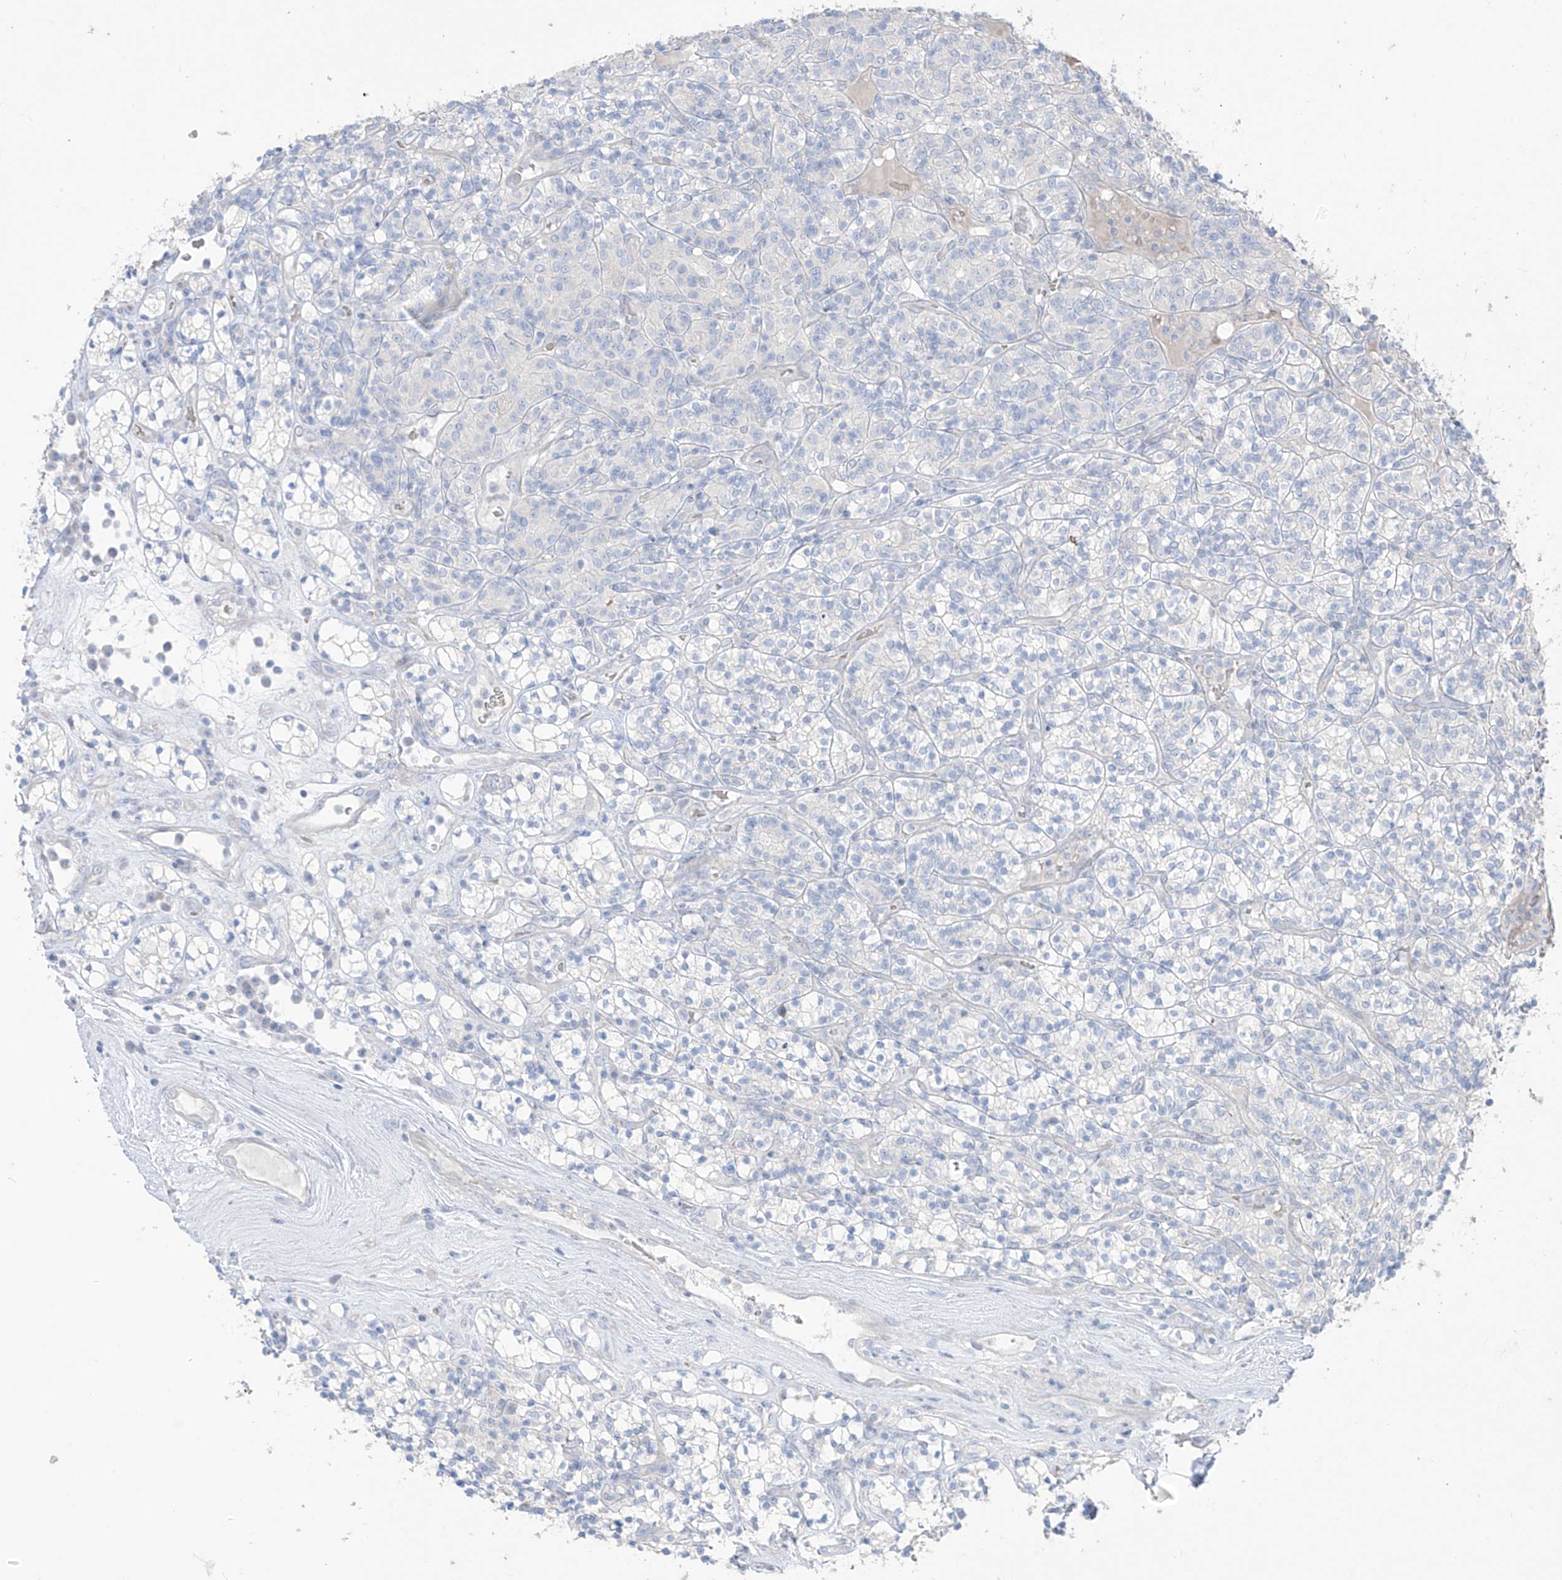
{"staining": {"intensity": "negative", "quantity": "none", "location": "none"}, "tissue": "renal cancer", "cell_type": "Tumor cells", "image_type": "cancer", "snomed": [{"axis": "morphology", "description": "Adenocarcinoma, NOS"}, {"axis": "topography", "description": "Kidney"}], "caption": "DAB immunohistochemical staining of human renal cancer reveals no significant positivity in tumor cells. (DAB (3,3'-diaminobenzidine) immunohistochemistry, high magnification).", "gene": "ASPRV1", "patient": {"sex": "male", "age": 77}}